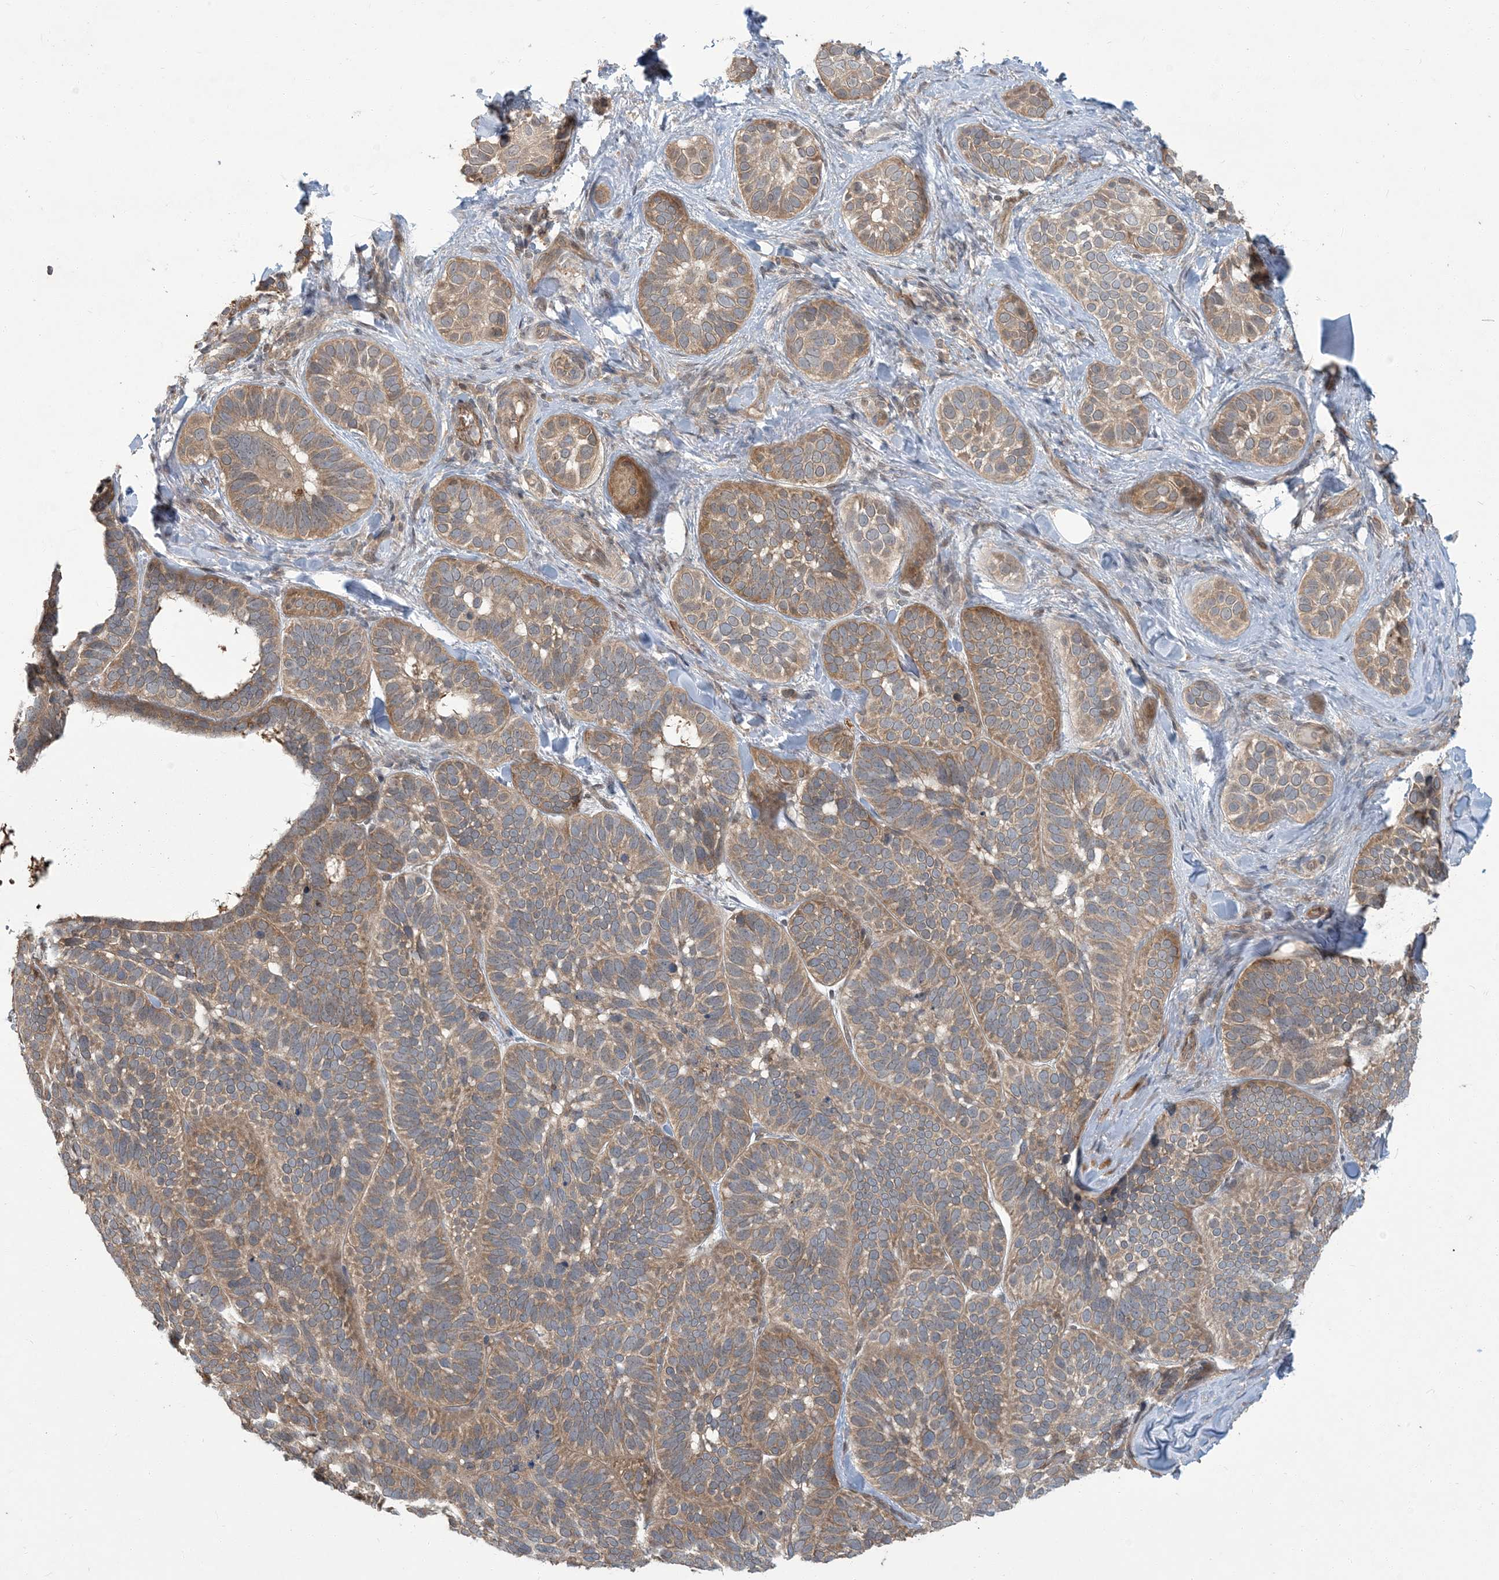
{"staining": {"intensity": "moderate", "quantity": ">75%", "location": "cytoplasmic/membranous"}, "tissue": "skin cancer", "cell_type": "Tumor cells", "image_type": "cancer", "snomed": [{"axis": "morphology", "description": "Basal cell carcinoma"}, {"axis": "topography", "description": "Skin"}], "caption": "The image shows a brown stain indicating the presence of a protein in the cytoplasmic/membranous of tumor cells in skin basal cell carcinoma.", "gene": "ERI2", "patient": {"sex": "male", "age": 62}}